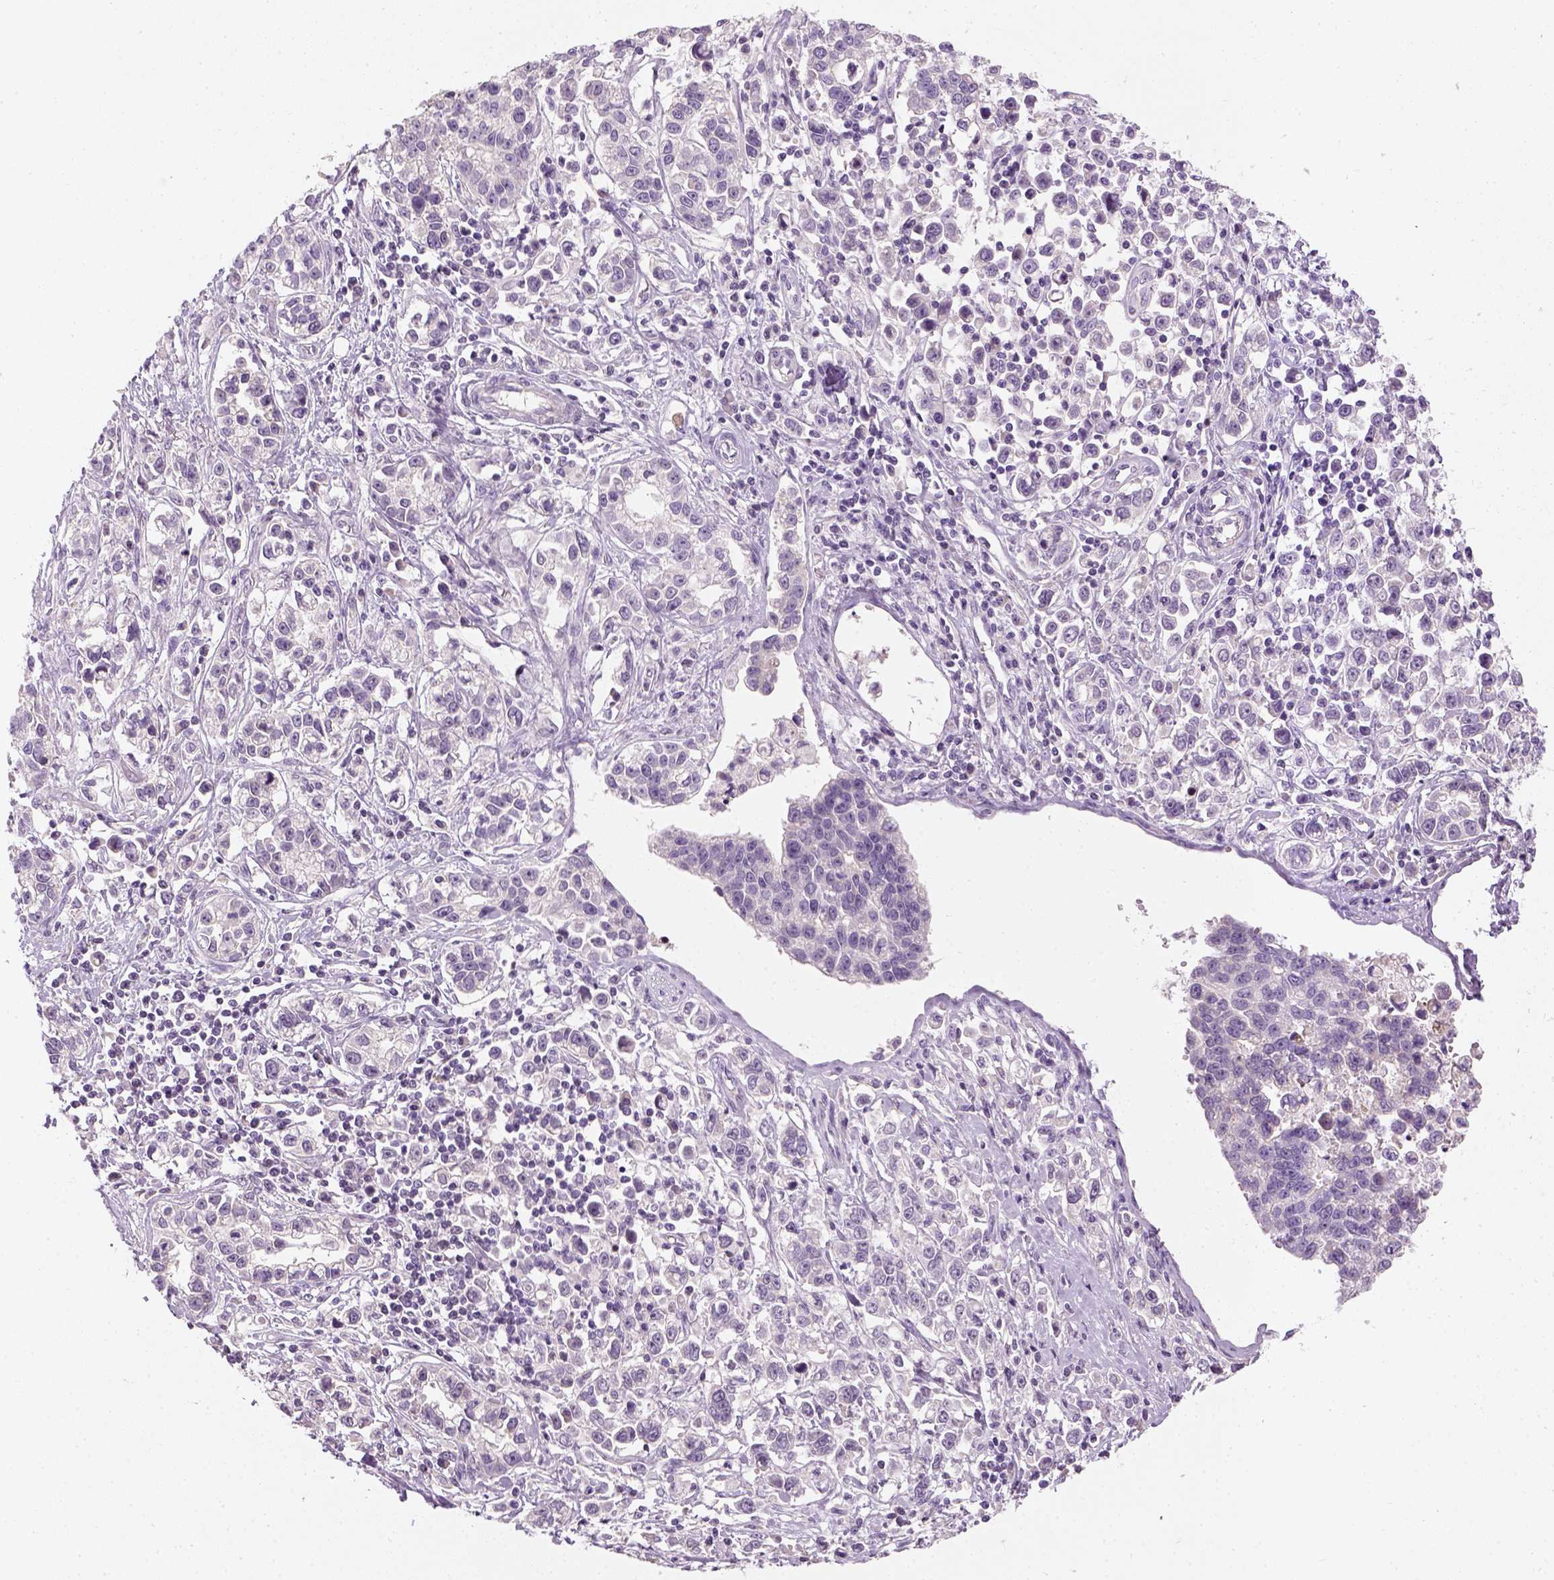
{"staining": {"intensity": "negative", "quantity": "none", "location": "none"}, "tissue": "stomach cancer", "cell_type": "Tumor cells", "image_type": "cancer", "snomed": [{"axis": "morphology", "description": "Adenocarcinoma, NOS"}, {"axis": "topography", "description": "Stomach"}], "caption": "Tumor cells show no significant expression in adenocarcinoma (stomach).", "gene": "NUDT6", "patient": {"sex": "male", "age": 93}}